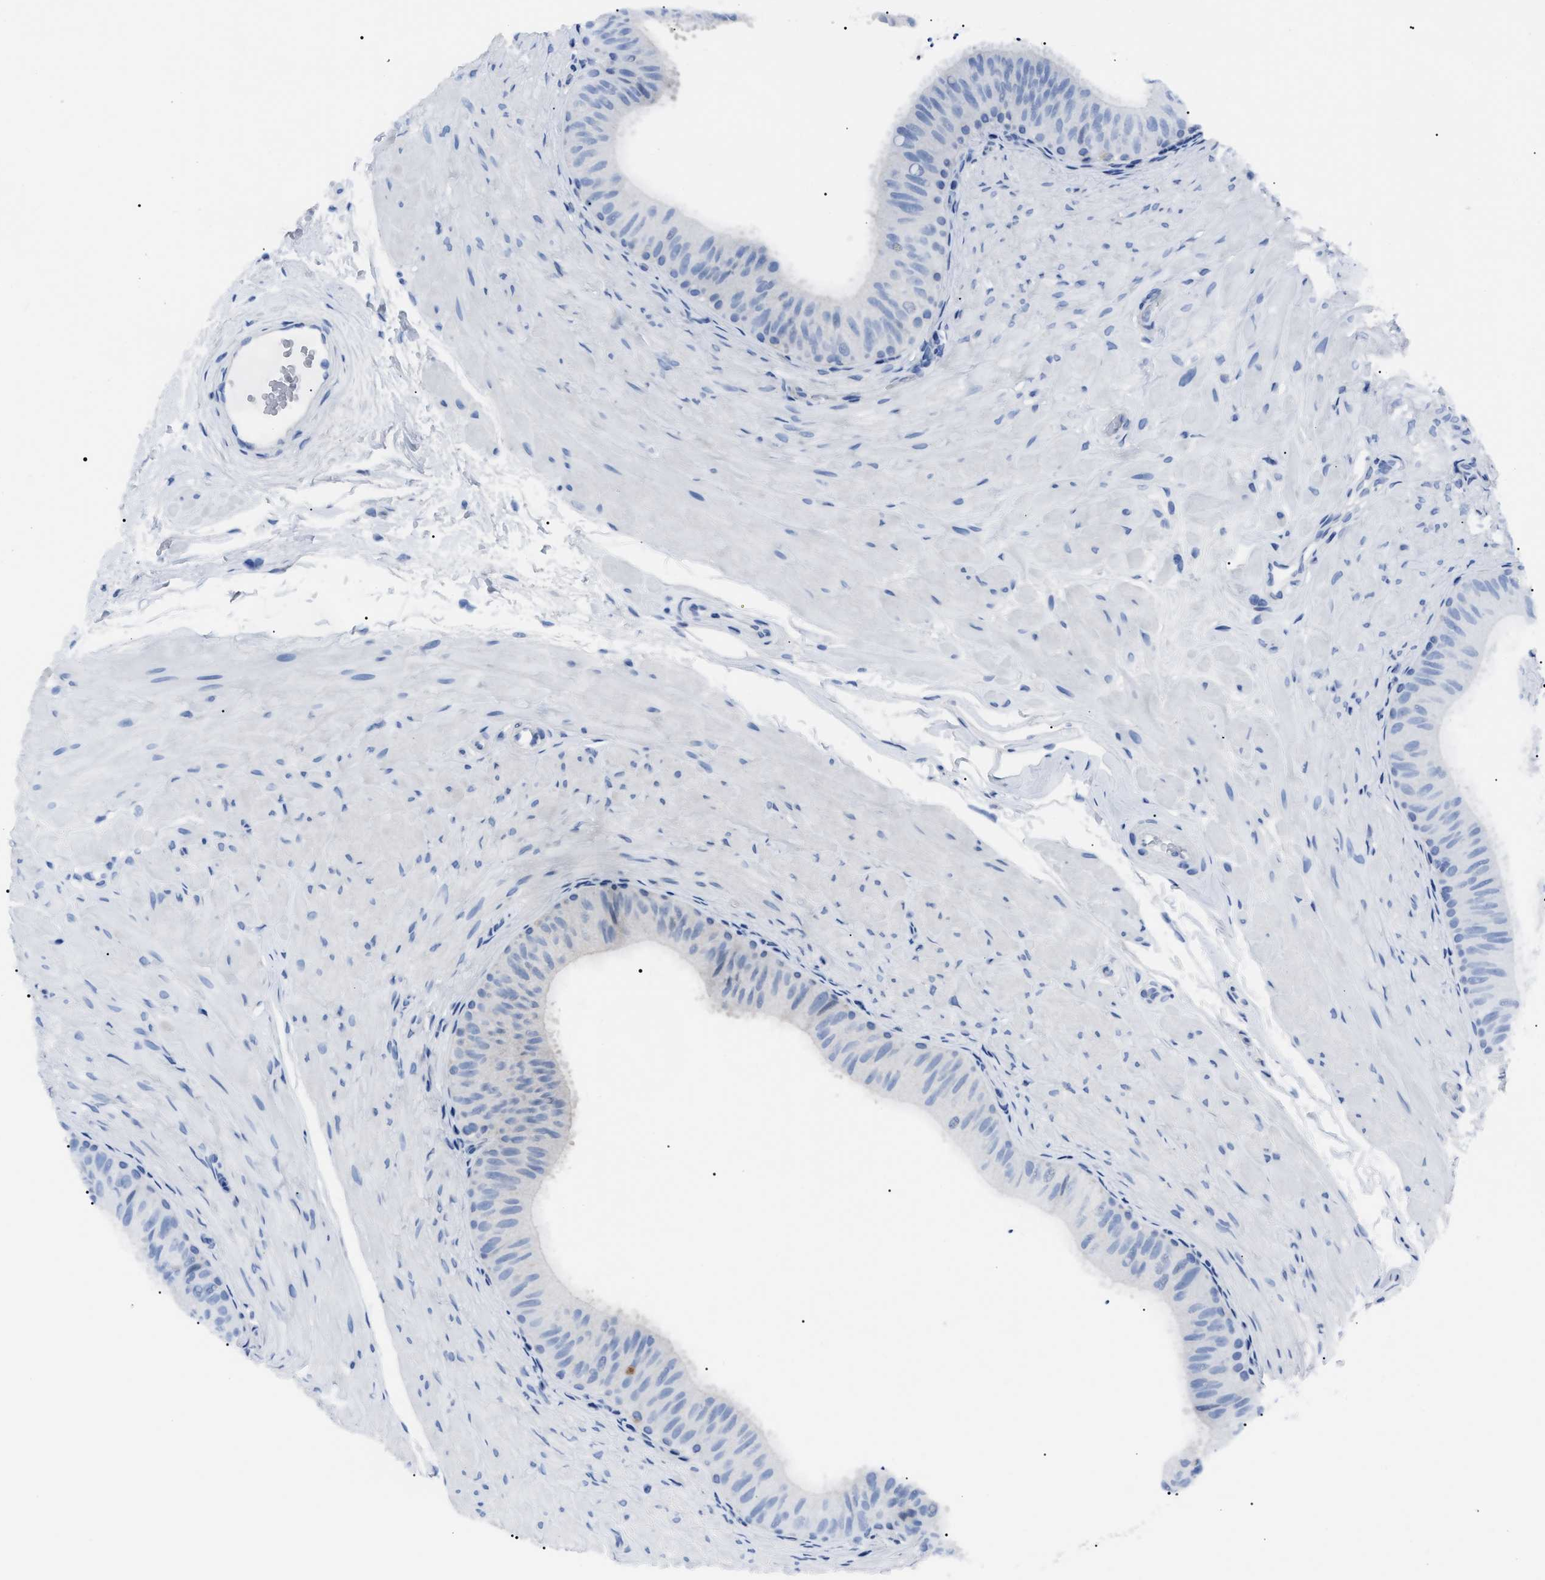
{"staining": {"intensity": "negative", "quantity": "none", "location": "none"}, "tissue": "epididymis", "cell_type": "Glandular cells", "image_type": "normal", "snomed": [{"axis": "morphology", "description": "Normal tissue, NOS"}, {"axis": "topography", "description": "Epididymis"}], "caption": "High power microscopy histopathology image of an IHC micrograph of benign epididymis, revealing no significant expression in glandular cells. Brightfield microscopy of IHC stained with DAB (3,3'-diaminobenzidine) (brown) and hematoxylin (blue), captured at high magnification.", "gene": "LRWD1", "patient": {"sex": "male", "age": 34}}